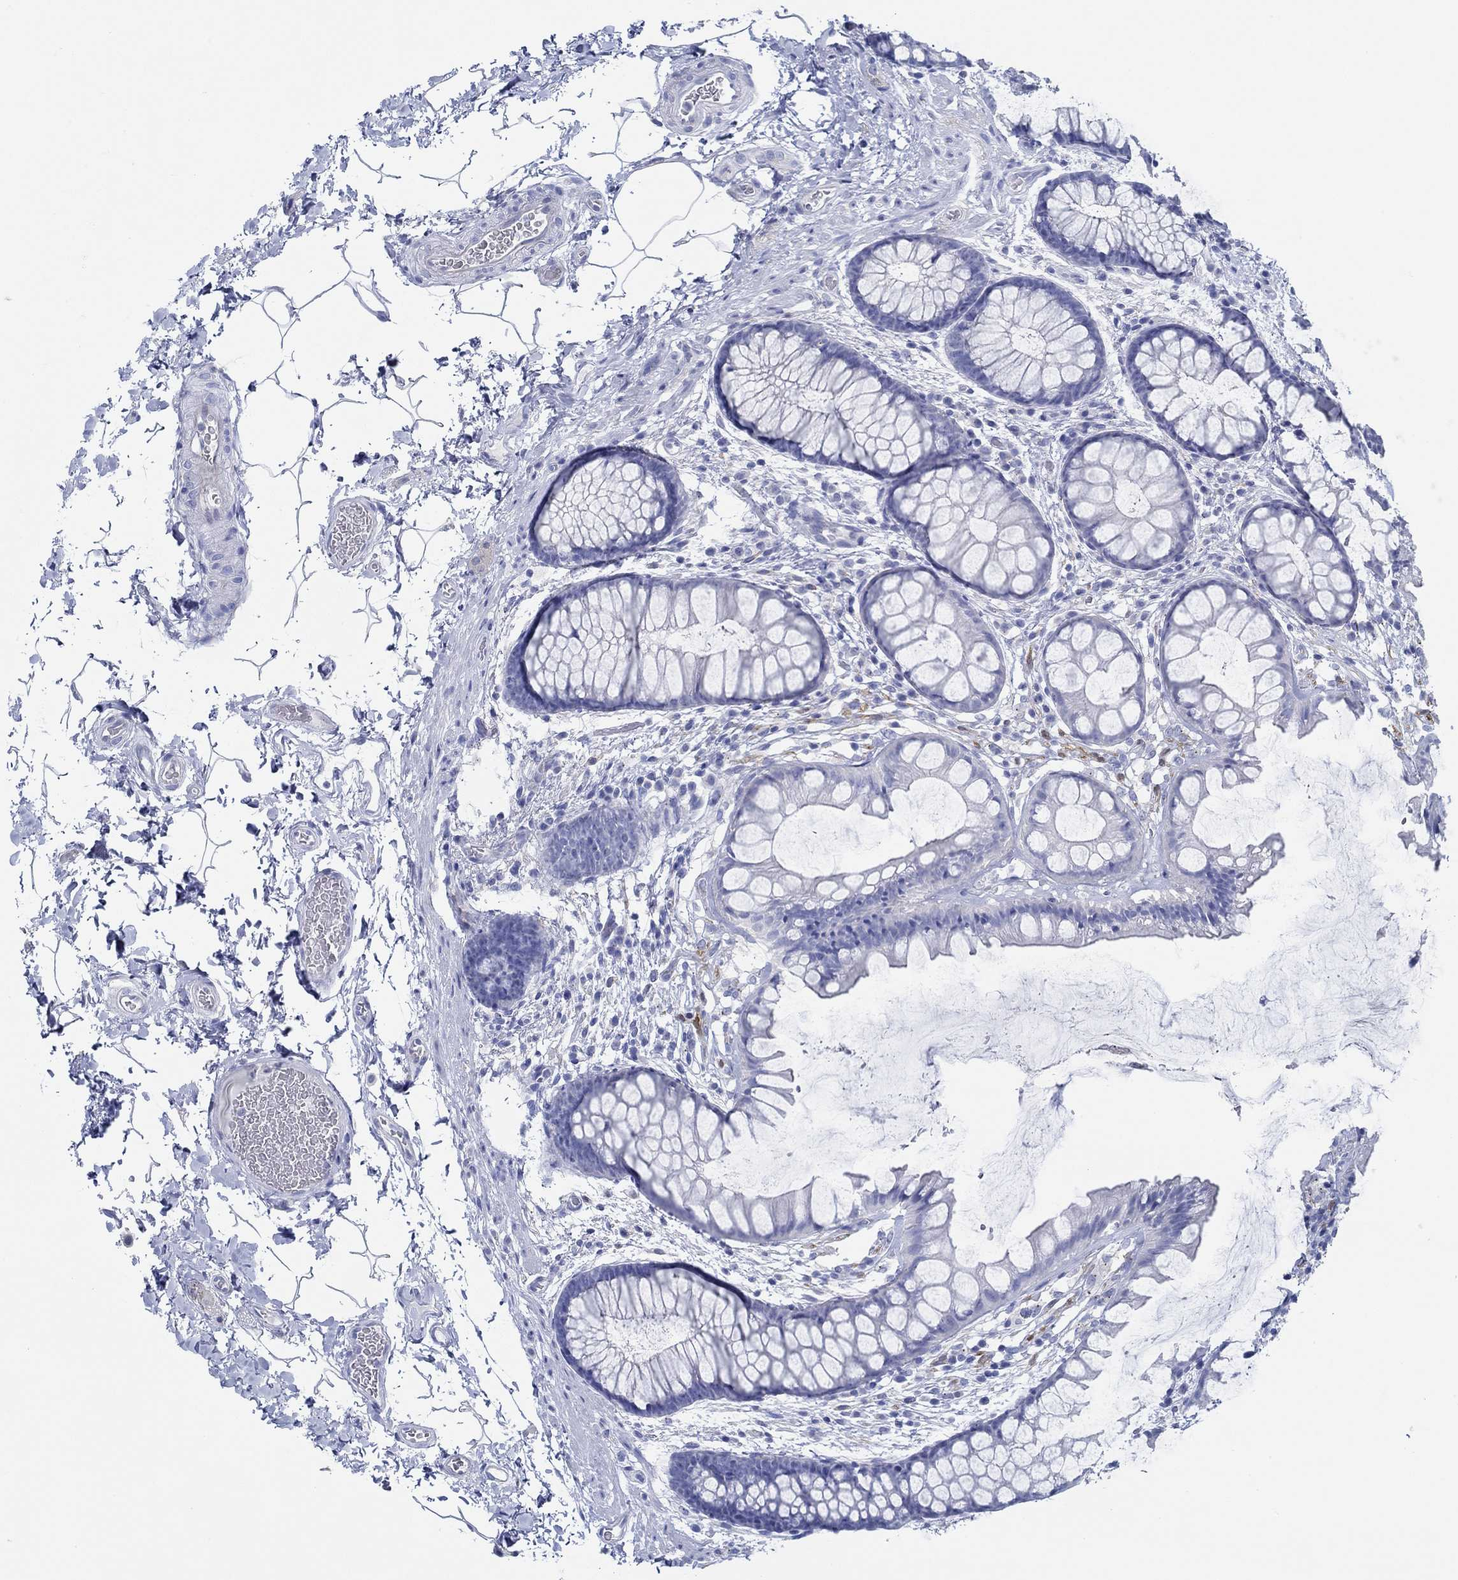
{"staining": {"intensity": "negative", "quantity": "none", "location": "none"}, "tissue": "rectum", "cell_type": "Glandular cells", "image_type": "normal", "snomed": [{"axis": "morphology", "description": "Normal tissue, NOS"}, {"axis": "topography", "description": "Rectum"}], "caption": "Human rectum stained for a protein using immunohistochemistry (IHC) exhibits no positivity in glandular cells.", "gene": "IGFBP6", "patient": {"sex": "female", "age": 62}}